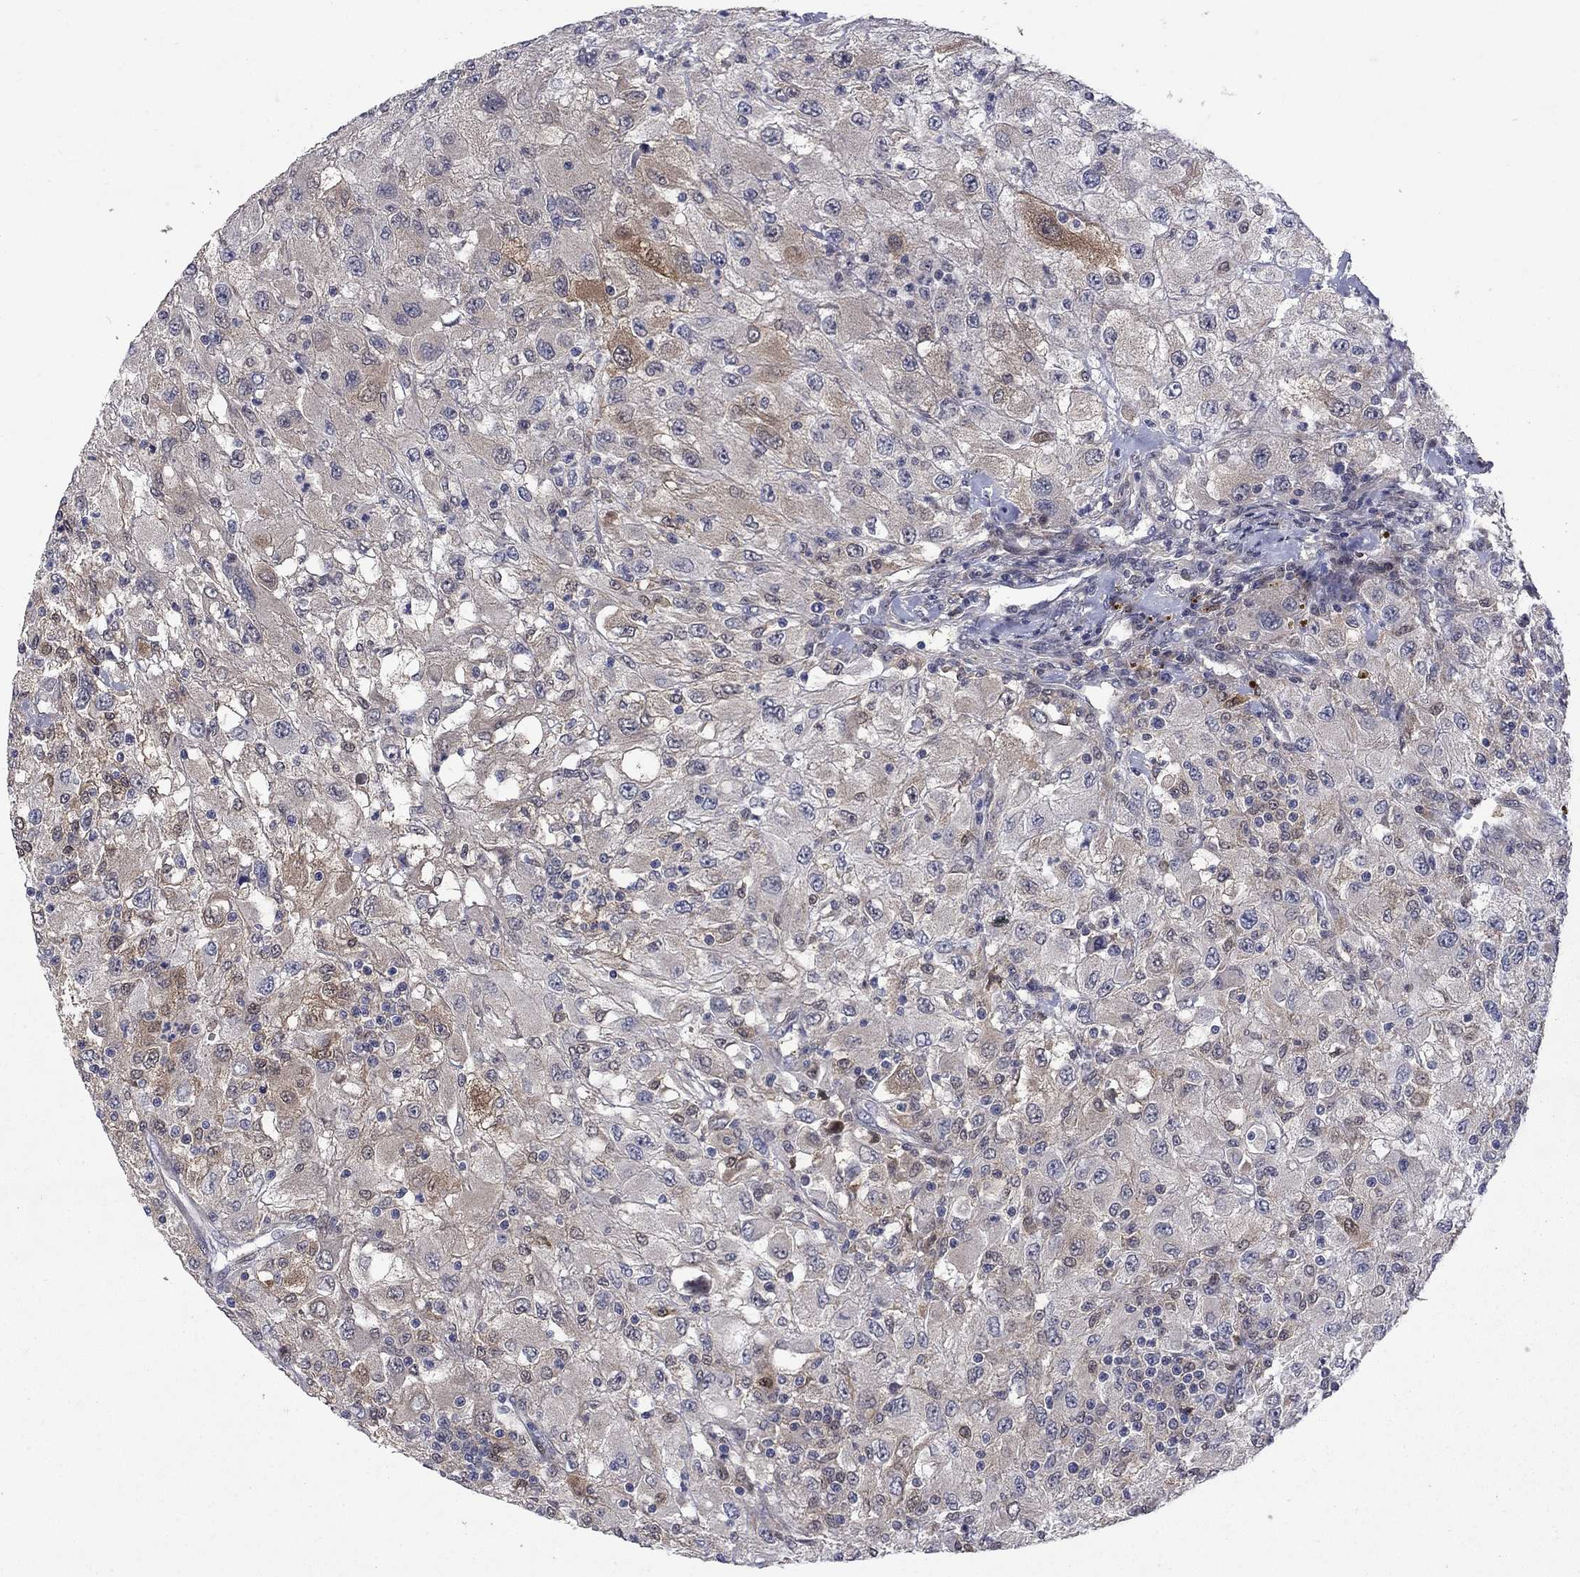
{"staining": {"intensity": "moderate", "quantity": "<25%", "location": "cytoplasmic/membranous"}, "tissue": "renal cancer", "cell_type": "Tumor cells", "image_type": "cancer", "snomed": [{"axis": "morphology", "description": "Adenocarcinoma, NOS"}, {"axis": "topography", "description": "Kidney"}], "caption": "Renal cancer stained with DAB (3,3'-diaminobenzidine) immunohistochemistry (IHC) shows low levels of moderate cytoplasmic/membranous expression in approximately <25% of tumor cells. The staining was performed using DAB (3,3'-diaminobenzidine) to visualize the protein expression in brown, while the nuclei were stained in blue with hematoxylin (Magnification: 20x).", "gene": "CBR1", "patient": {"sex": "female", "age": 67}}